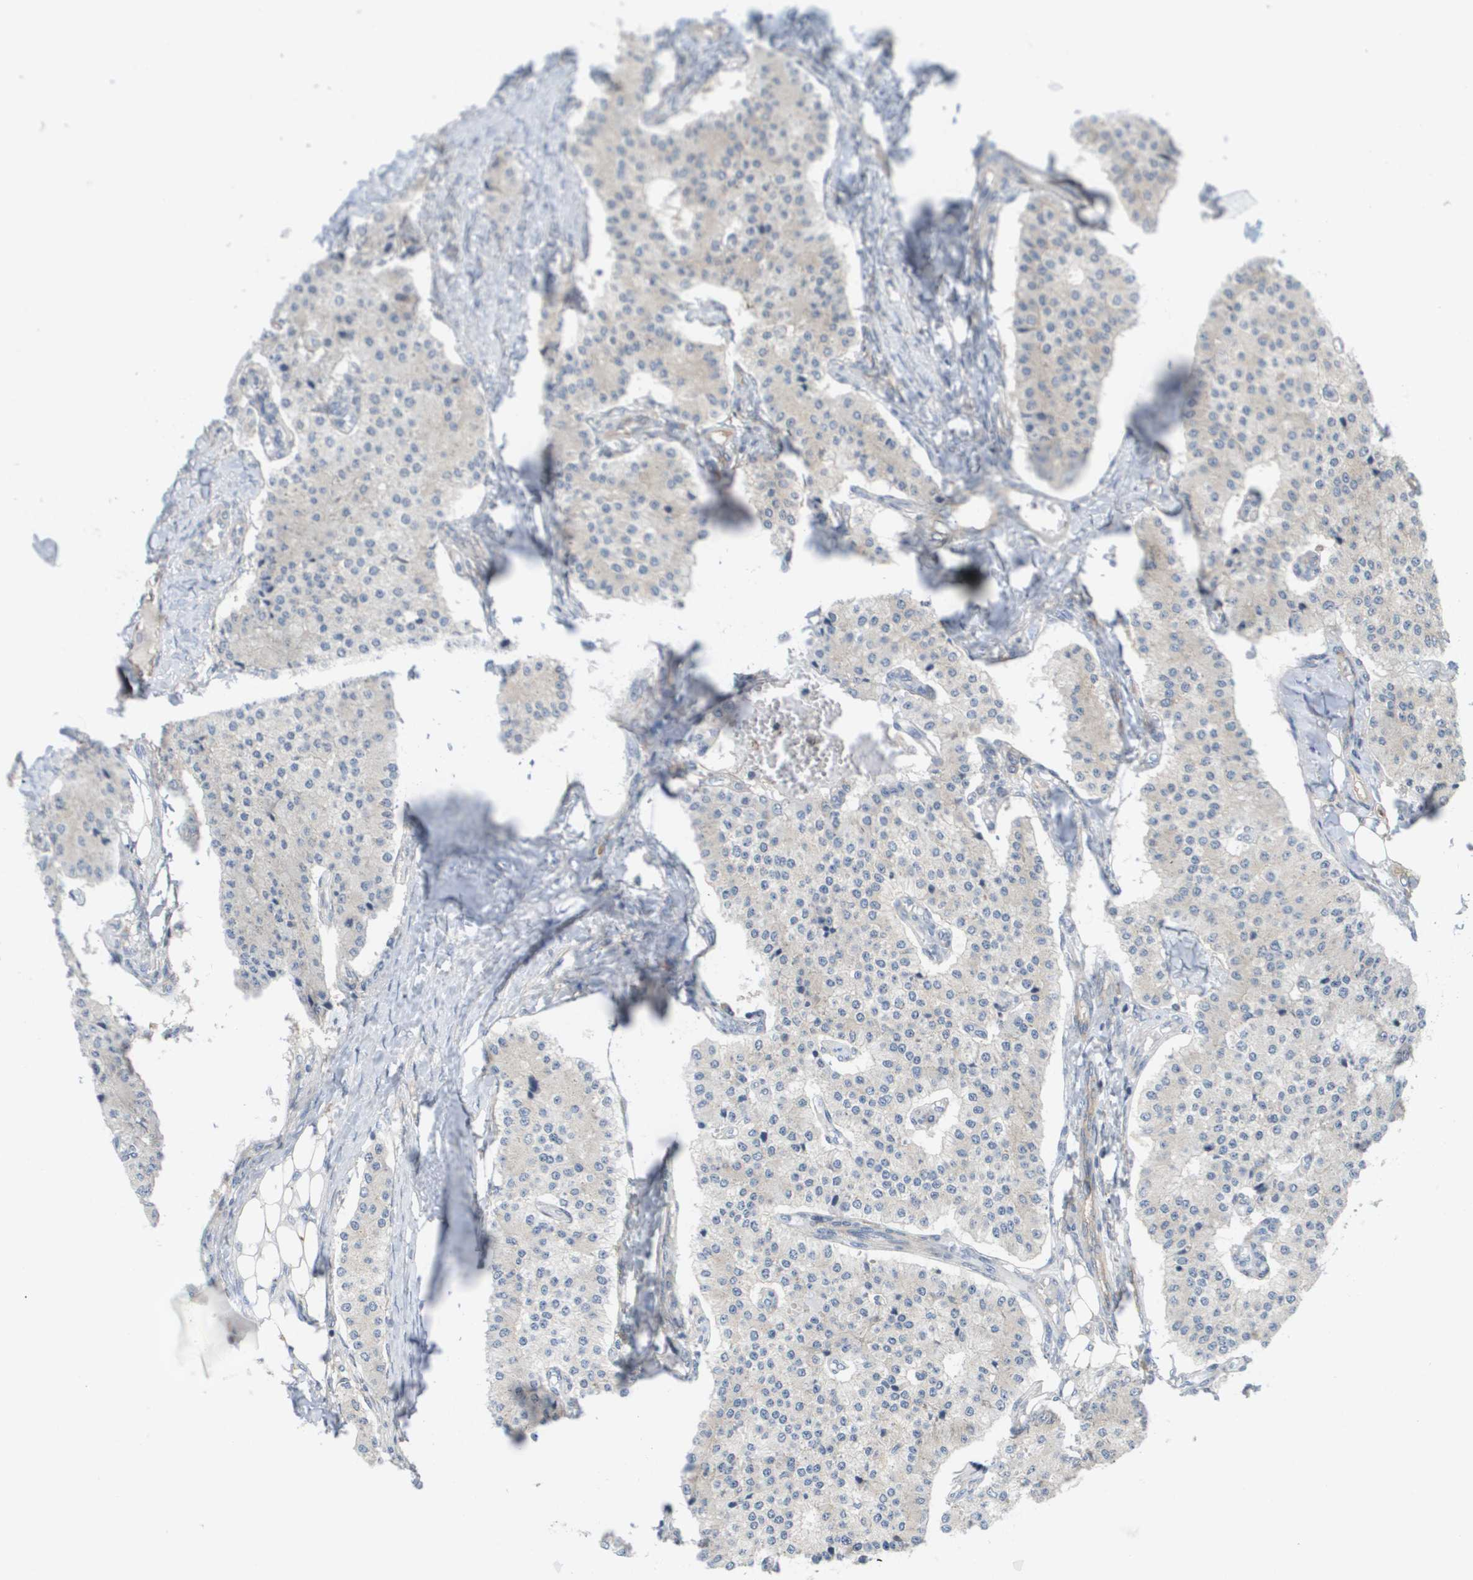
{"staining": {"intensity": "weak", "quantity": "<25%", "location": "cytoplasmic/membranous"}, "tissue": "carcinoid", "cell_type": "Tumor cells", "image_type": "cancer", "snomed": [{"axis": "morphology", "description": "Carcinoid, malignant, NOS"}, {"axis": "topography", "description": "Colon"}], "caption": "Tumor cells are negative for brown protein staining in carcinoid (malignant).", "gene": "MARCHF8", "patient": {"sex": "female", "age": 52}}